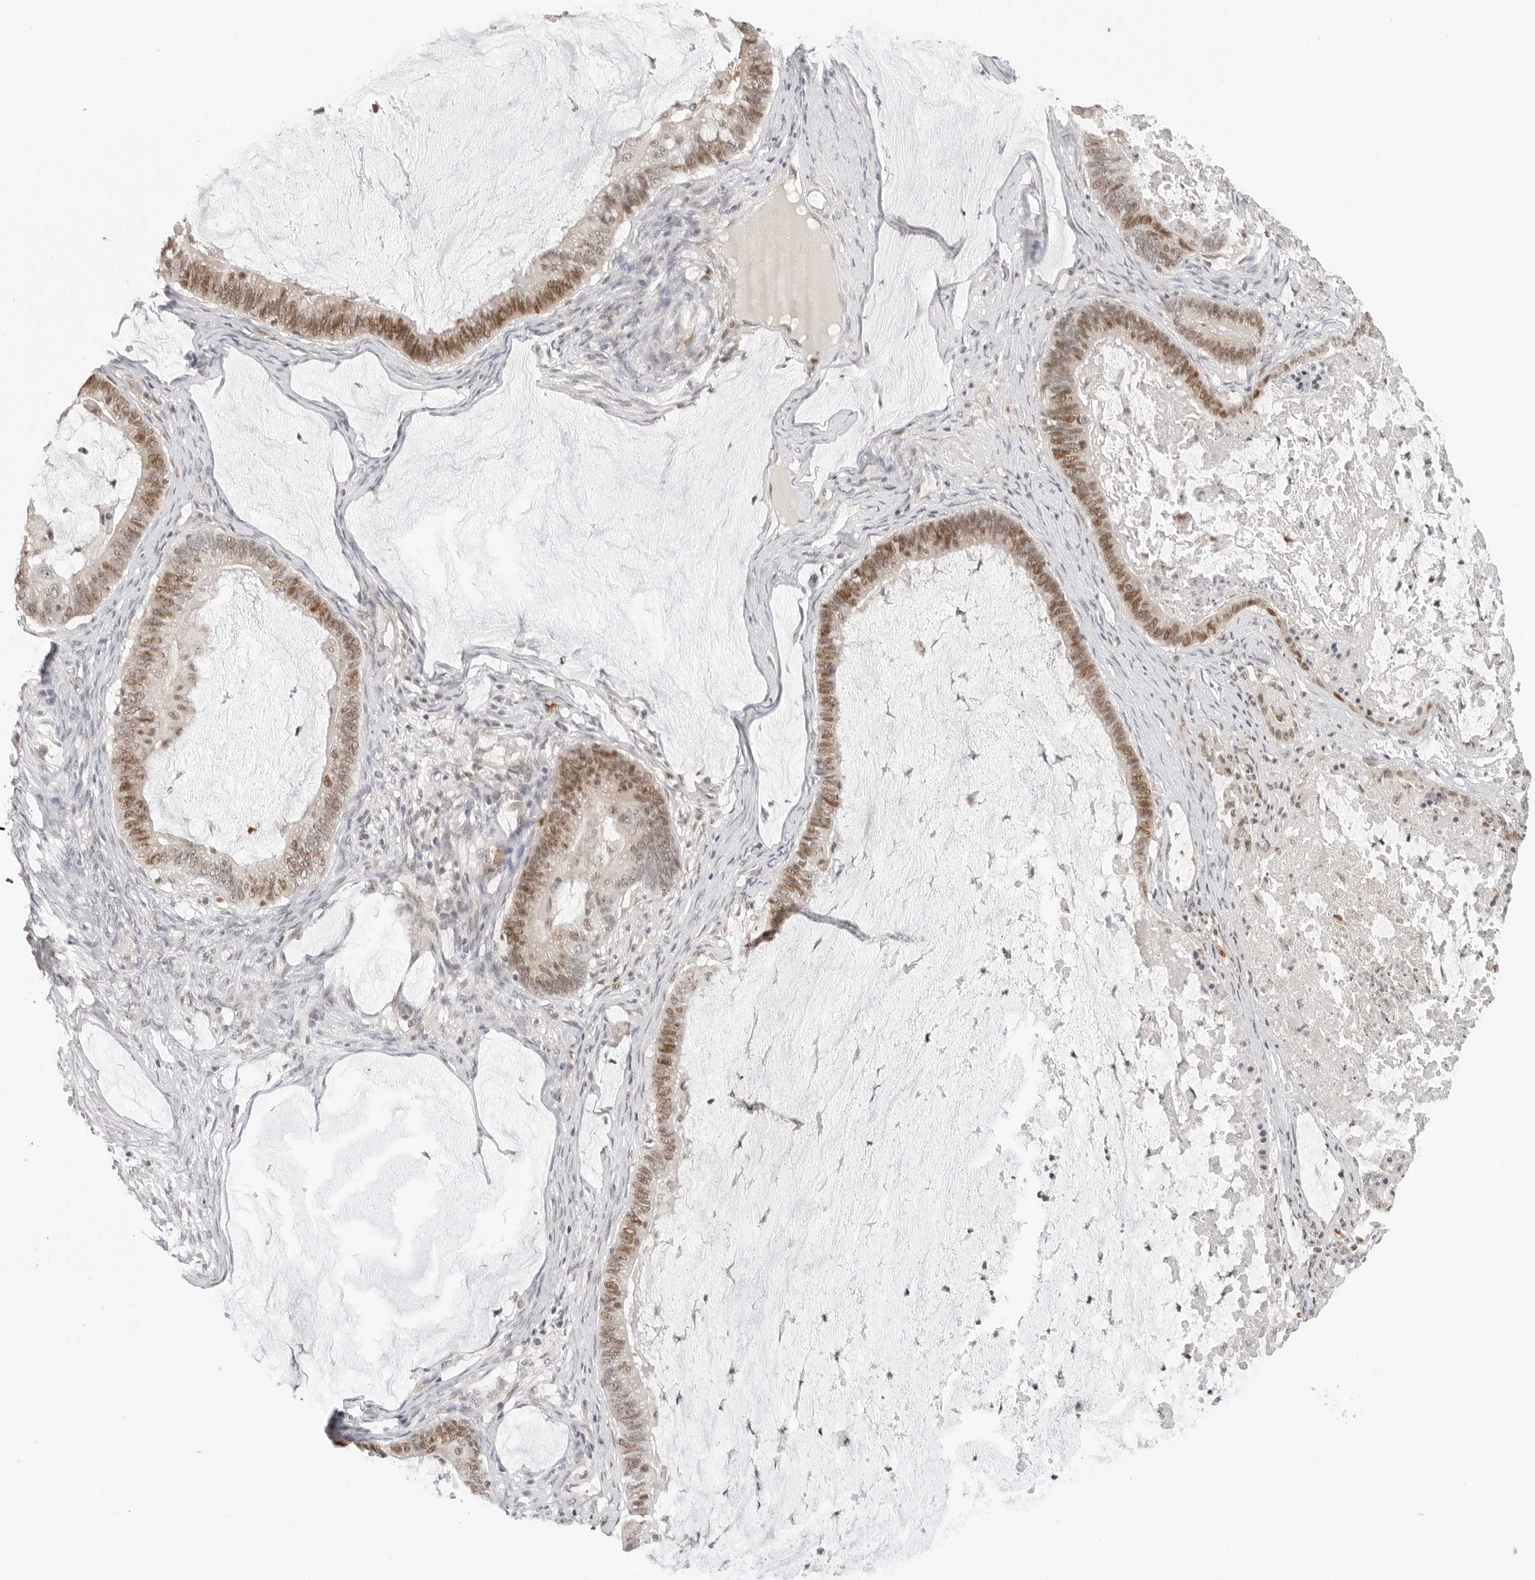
{"staining": {"intensity": "moderate", "quantity": ">75%", "location": "nuclear"}, "tissue": "ovarian cancer", "cell_type": "Tumor cells", "image_type": "cancer", "snomed": [{"axis": "morphology", "description": "Cystadenocarcinoma, mucinous, NOS"}, {"axis": "topography", "description": "Ovary"}], "caption": "Approximately >75% of tumor cells in human mucinous cystadenocarcinoma (ovarian) display moderate nuclear protein expression as visualized by brown immunohistochemical staining.", "gene": "MSH6", "patient": {"sex": "female", "age": 61}}